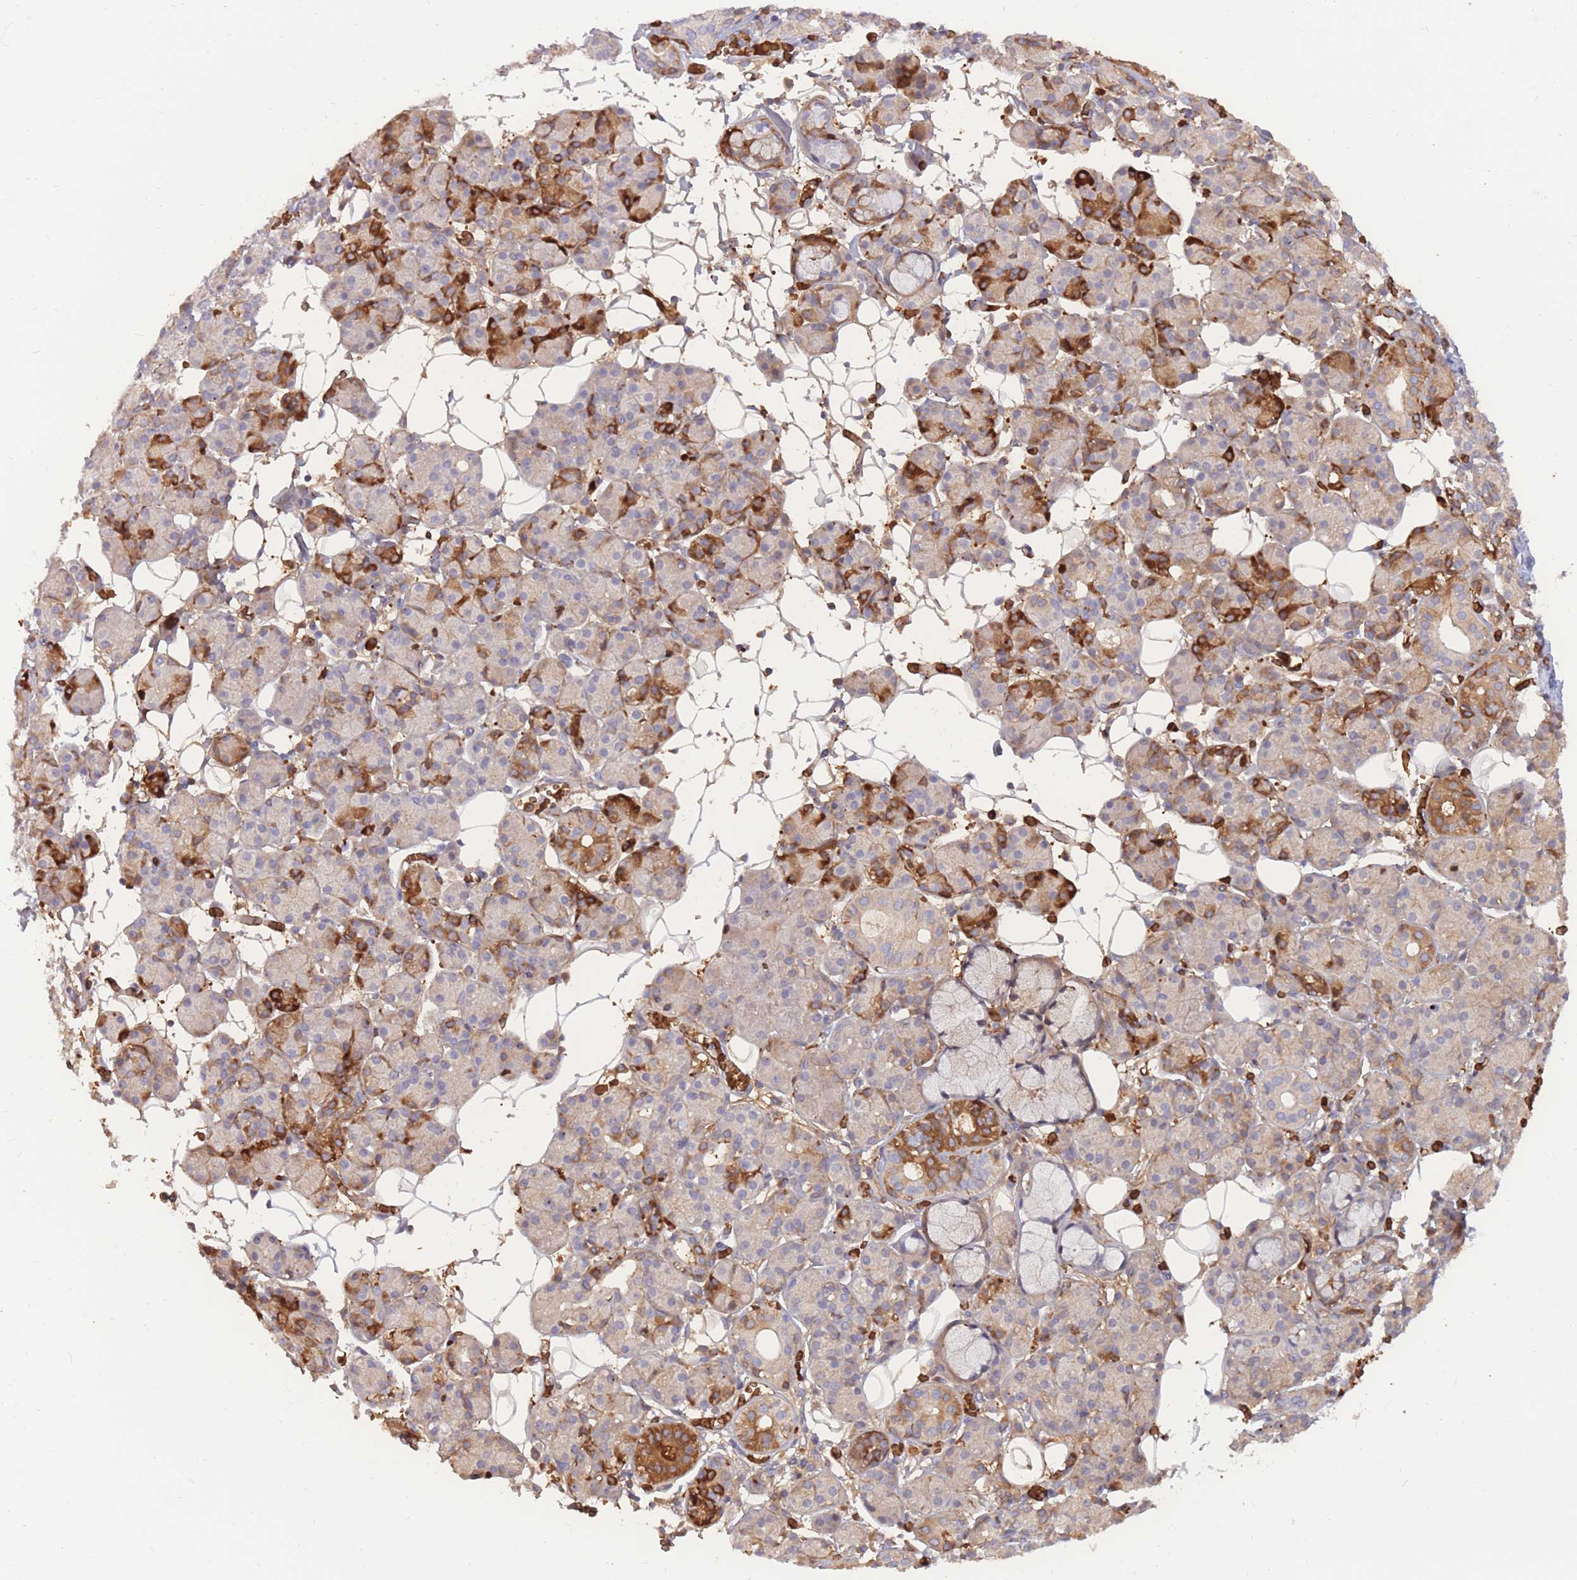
{"staining": {"intensity": "strong", "quantity": "<25%", "location": "cytoplasmic/membranous"}, "tissue": "salivary gland", "cell_type": "Glandular cells", "image_type": "normal", "snomed": [{"axis": "morphology", "description": "Normal tissue, NOS"}, {"axis": "topography", "description": "Salivary gland"}], "caption": "The immunohistochemical stain highlights strong cytoplasmic/membranous positivity in glandular cells of benign salivary gland. (DAB IHC, brown staining for protein, blue staining for nuclei).", "gene": "ATP10D", "patient": {"sex": "male", "age": 63}}